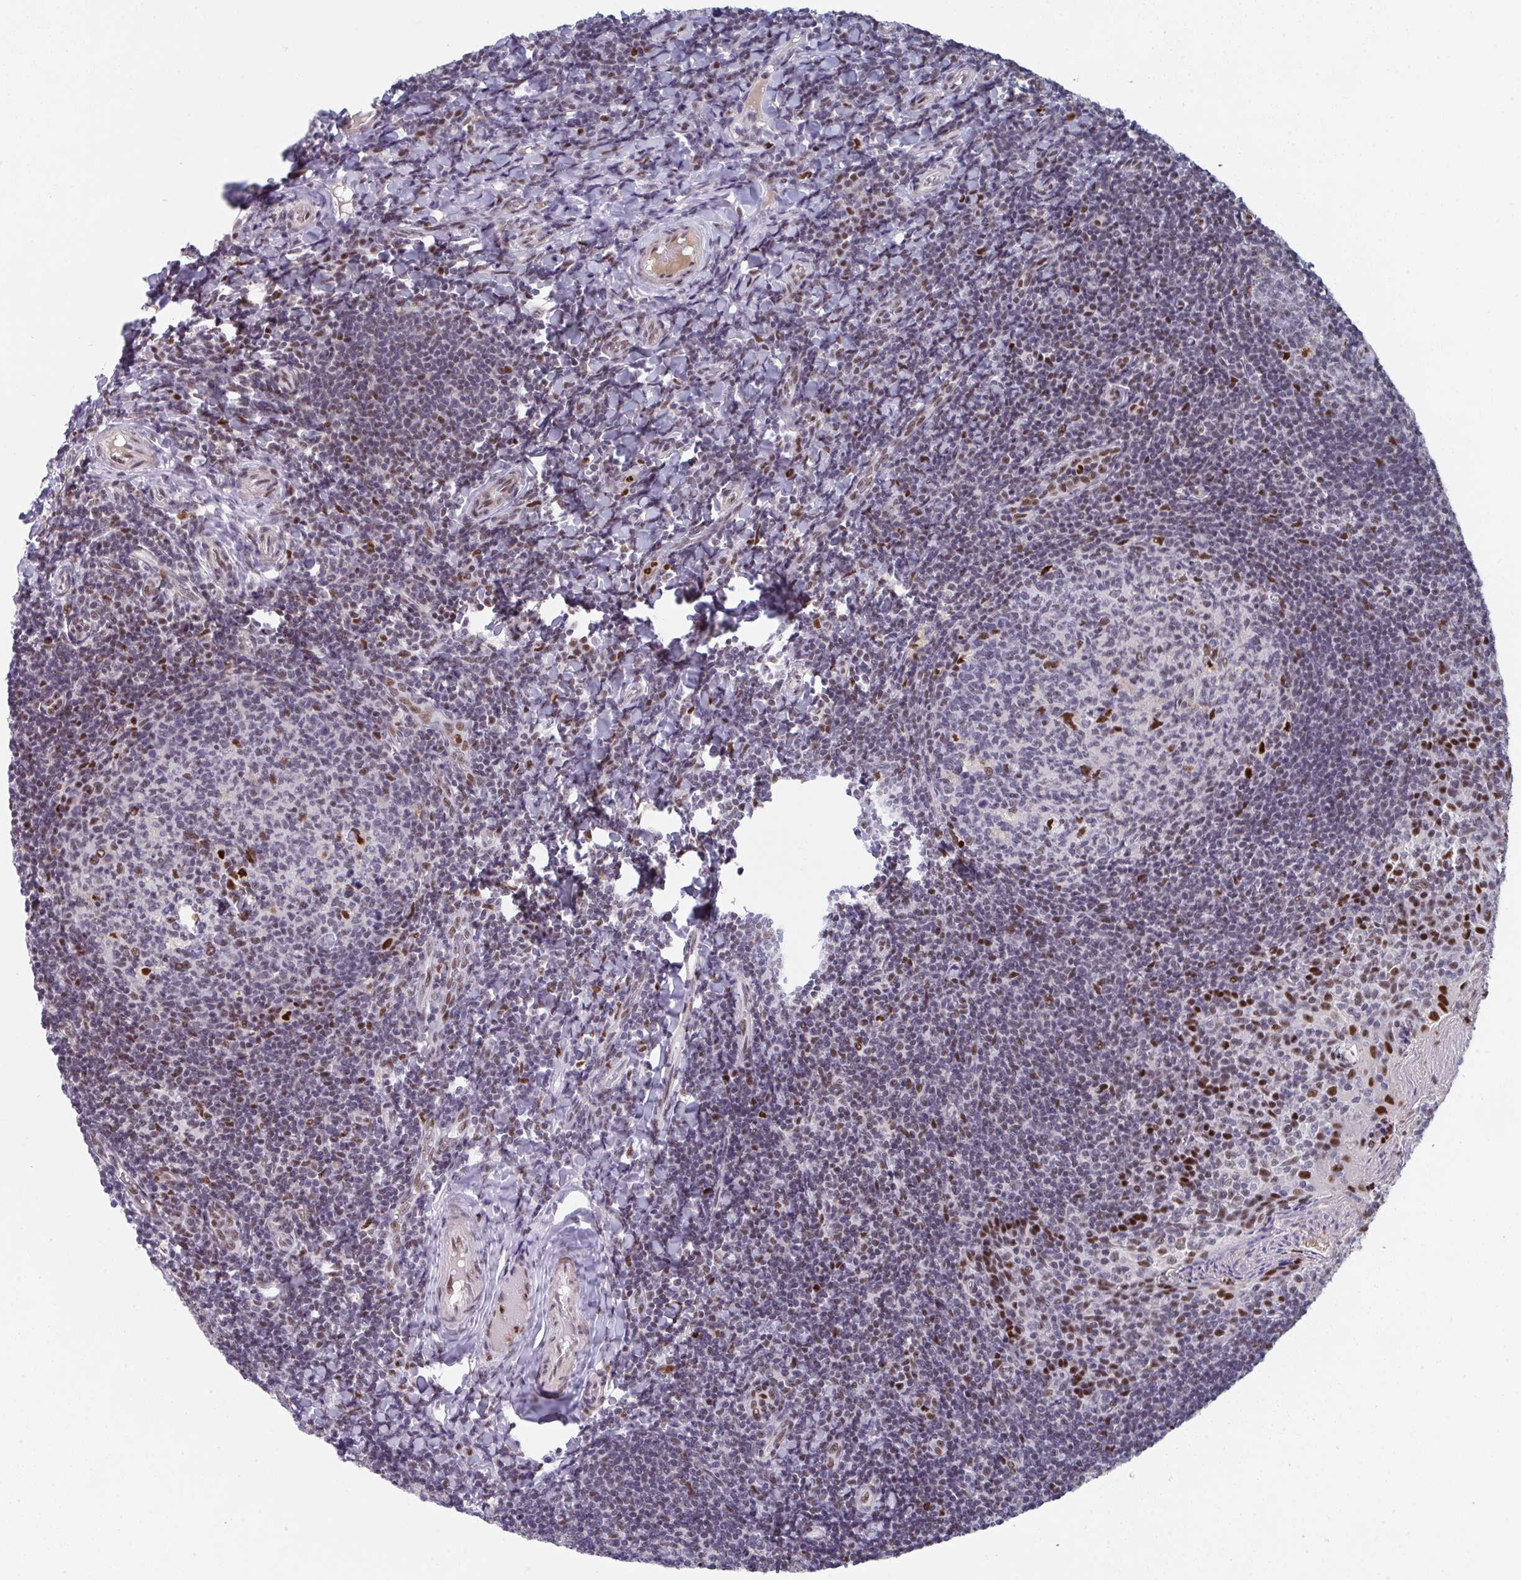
{"staining": {"intensity": "strong", "quantity": "<25%", "location": "nuclear"}, "tissue": "tonsil", "cell_type": "Germinal center cells", "image_type": "normal", "snomed": [{"axis": "morphology", "description": "Normal tissue, NOS"}, {"axis": "topography", "description": "Tonsil"}], "caption": "Immunohistochemical staining of normal human tonsil reveals strong nuclear protein expression in about <25% of germinal center cells.", "gene": "JDP2", "patient": {"sex": "female", "age": 10}}